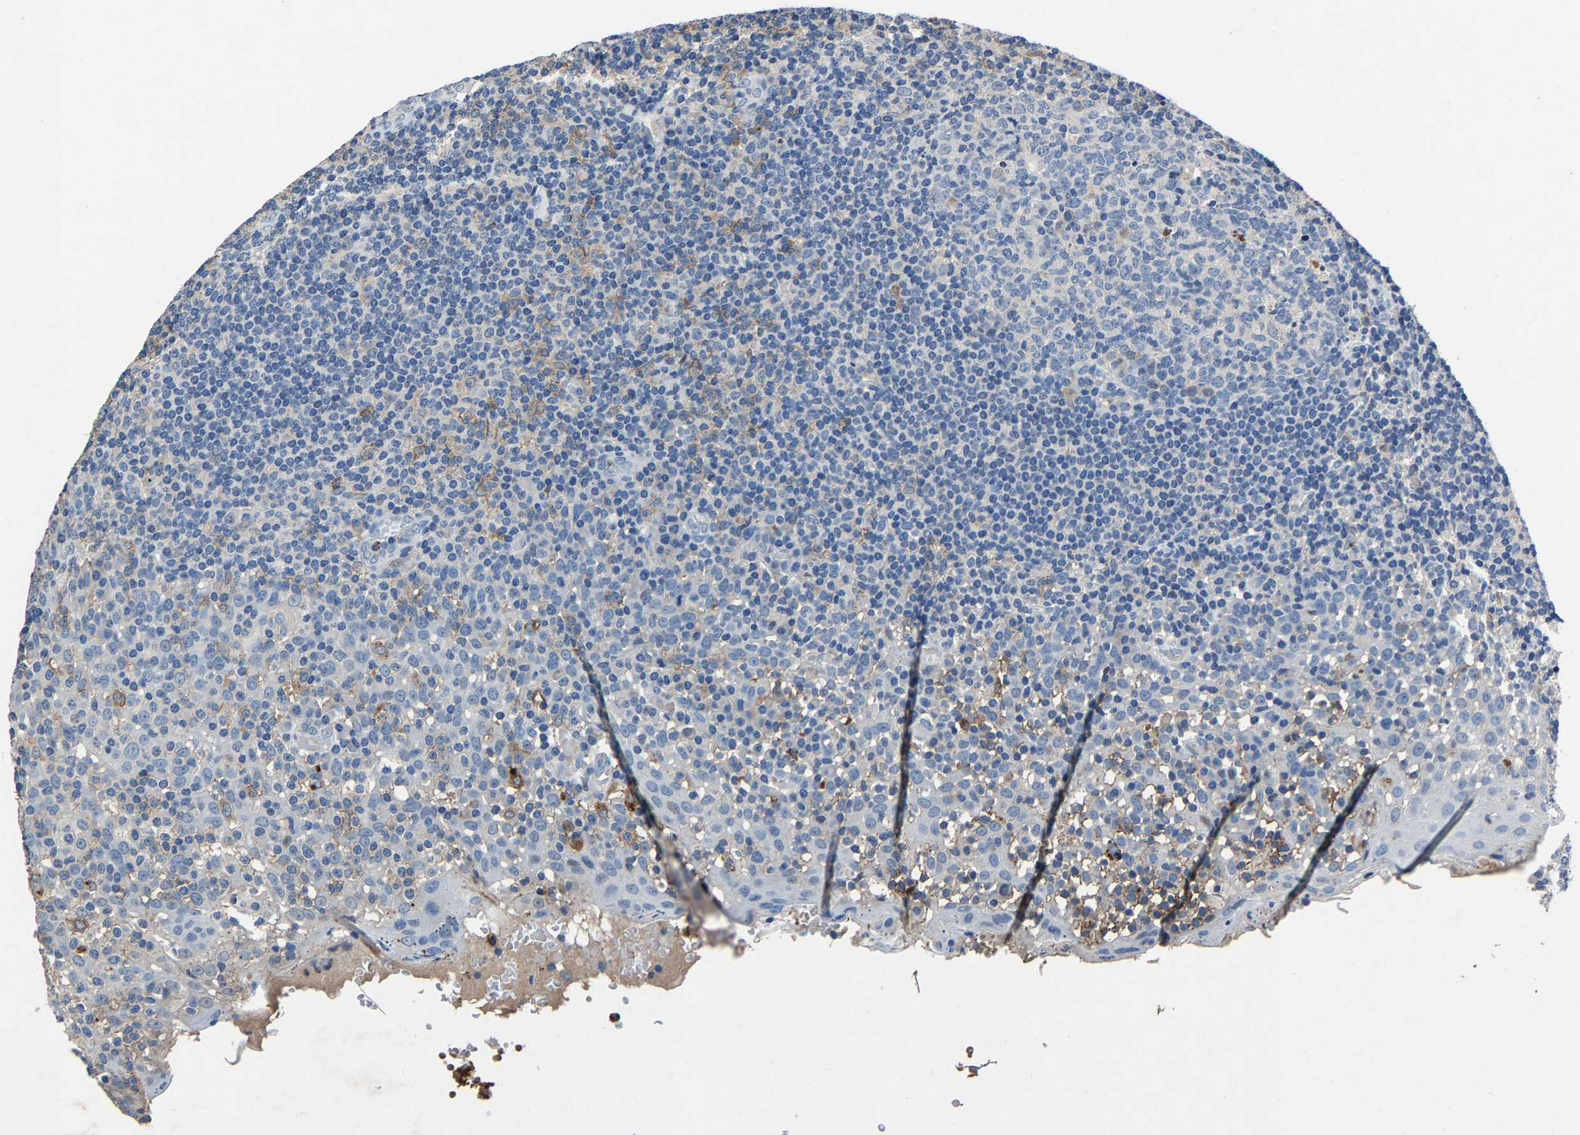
{"staining": {"intensity": "negative", "quantity": "none", "location": "none"}, "tissue": "tonsil", "cell_type": "Germinal center cells", "image_type": "normal", "snomed": [{"axis": "morphology", "description": "Normal tissue, NOS"}, {"axis": "topography", "description": "Tonsil"}], "caption": "The micrograph reveals no significant staining in germinal center cells of tonsil. The staining is performed using DAB (3,3'-diaminobenzidine) brown chromogen with nuclei counter-stained in using hematoxylin.", "gene": "PCNX2", "patient": {"sex": "female", "age": 19}}